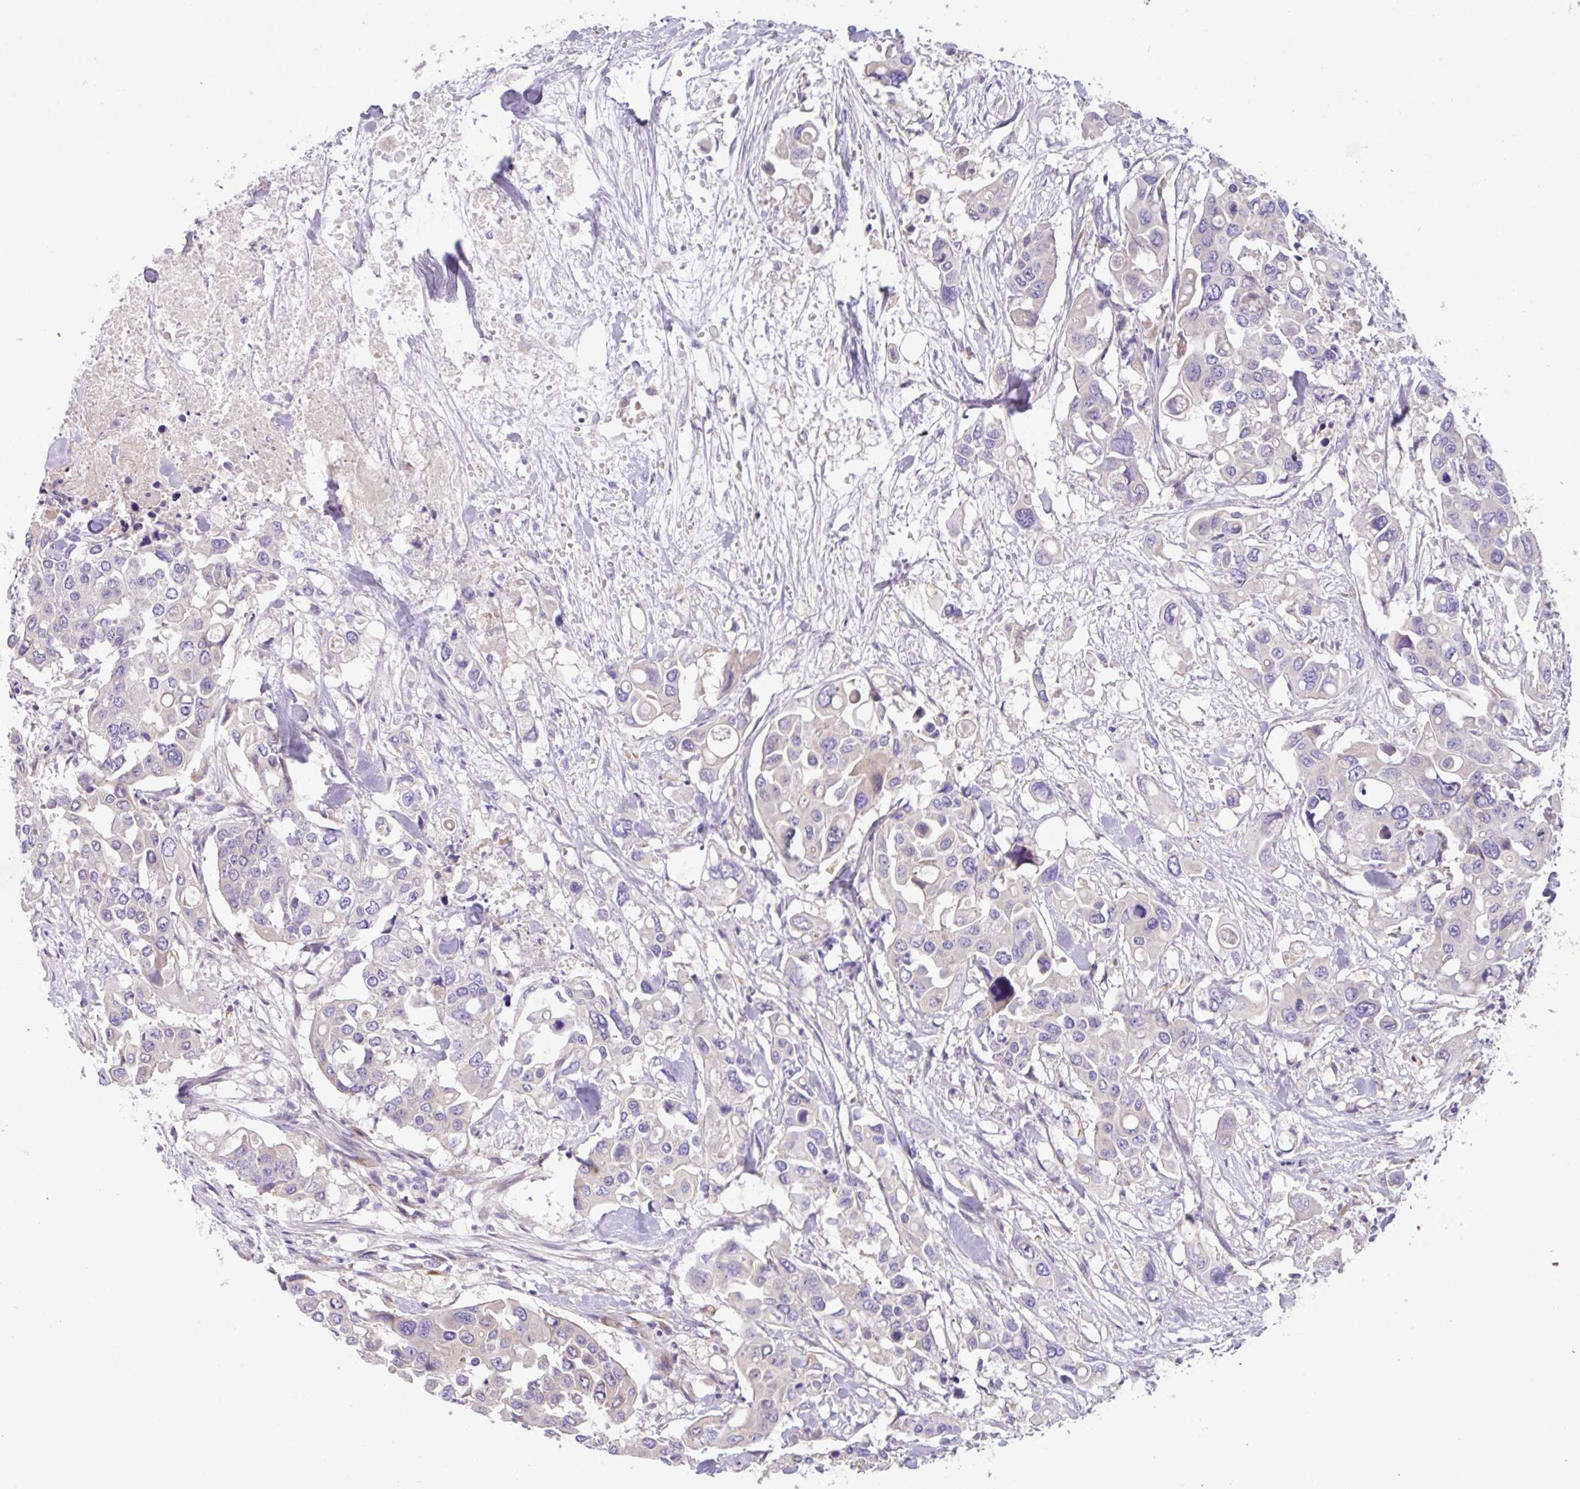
{"staining": {"intensity": "negative", "quantity": "none", "location": "none"}, "tissue": "colorectal cancer", "cell_type": "Tumor cells", "image_type": "cancer", "snomed": [{"axis": "morphology", "description": "Adenocarcinoma, NOS"}, {"axis": "topography", "description": "Colon"}], "caption": "This is an IHC image of human colorectal cancer. There is no expression in tumor cells.", "gene": "MRM2", "patient": {"sex": "male", "age": 77}}